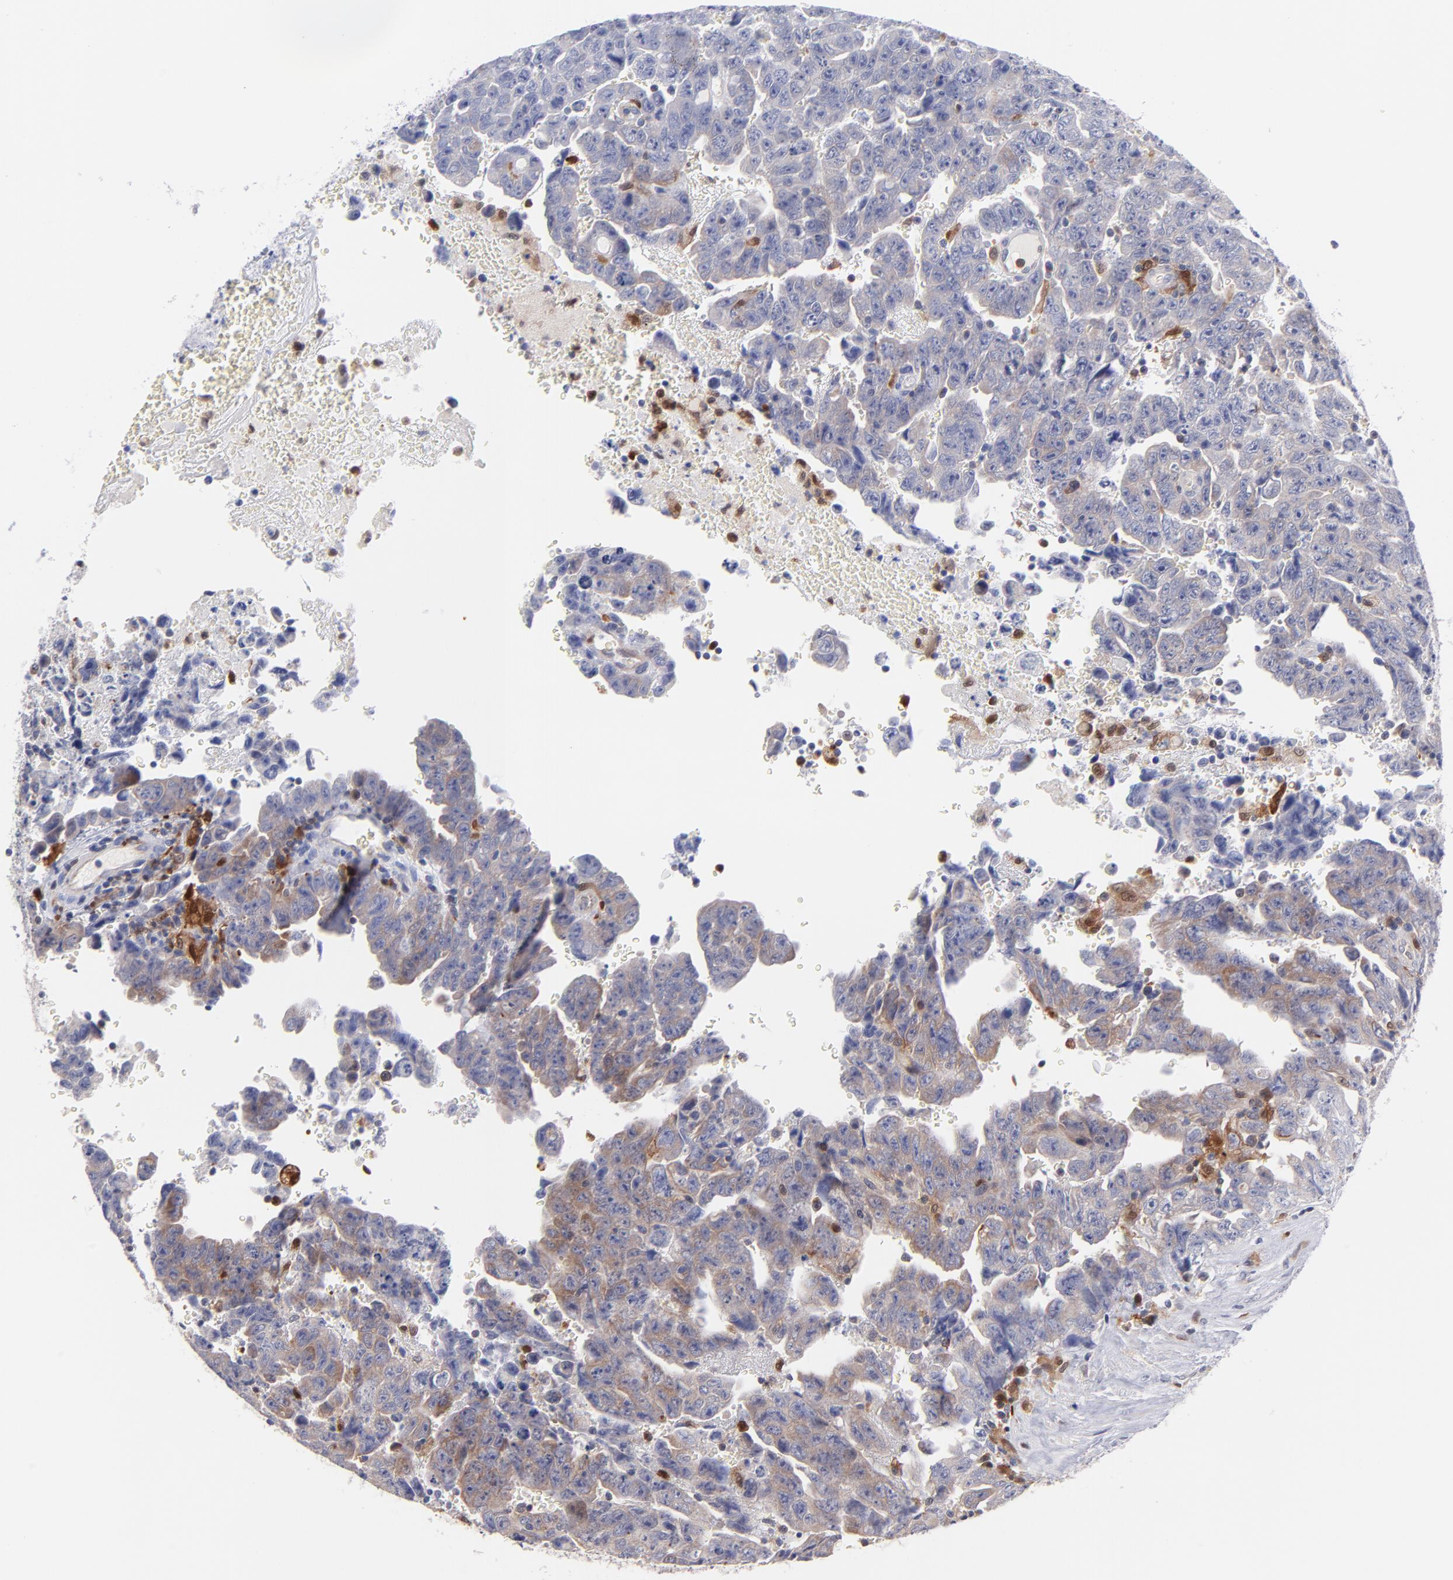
{"staining": {"intensity": "weak", "quantity": "25%-75%", "location": "cytoplasmic/membranous"}, "tissue": "testis cancer", "cell_type": "Tumor cells", "image_type": "cancer", "snomed": [{"axis": "morphology", "description": "Carcinoma, Embryonal, NOS"}, {"axis": "topography", "description": "Testis"}], "caption": "The image reveals a brown stain indicating the presence of a protein in the cytoplasmic/membranous of tumor cells in embryonal carcinoma (testis).", "gene": "BID", "patient": {"sex": "male", "age": 28}}